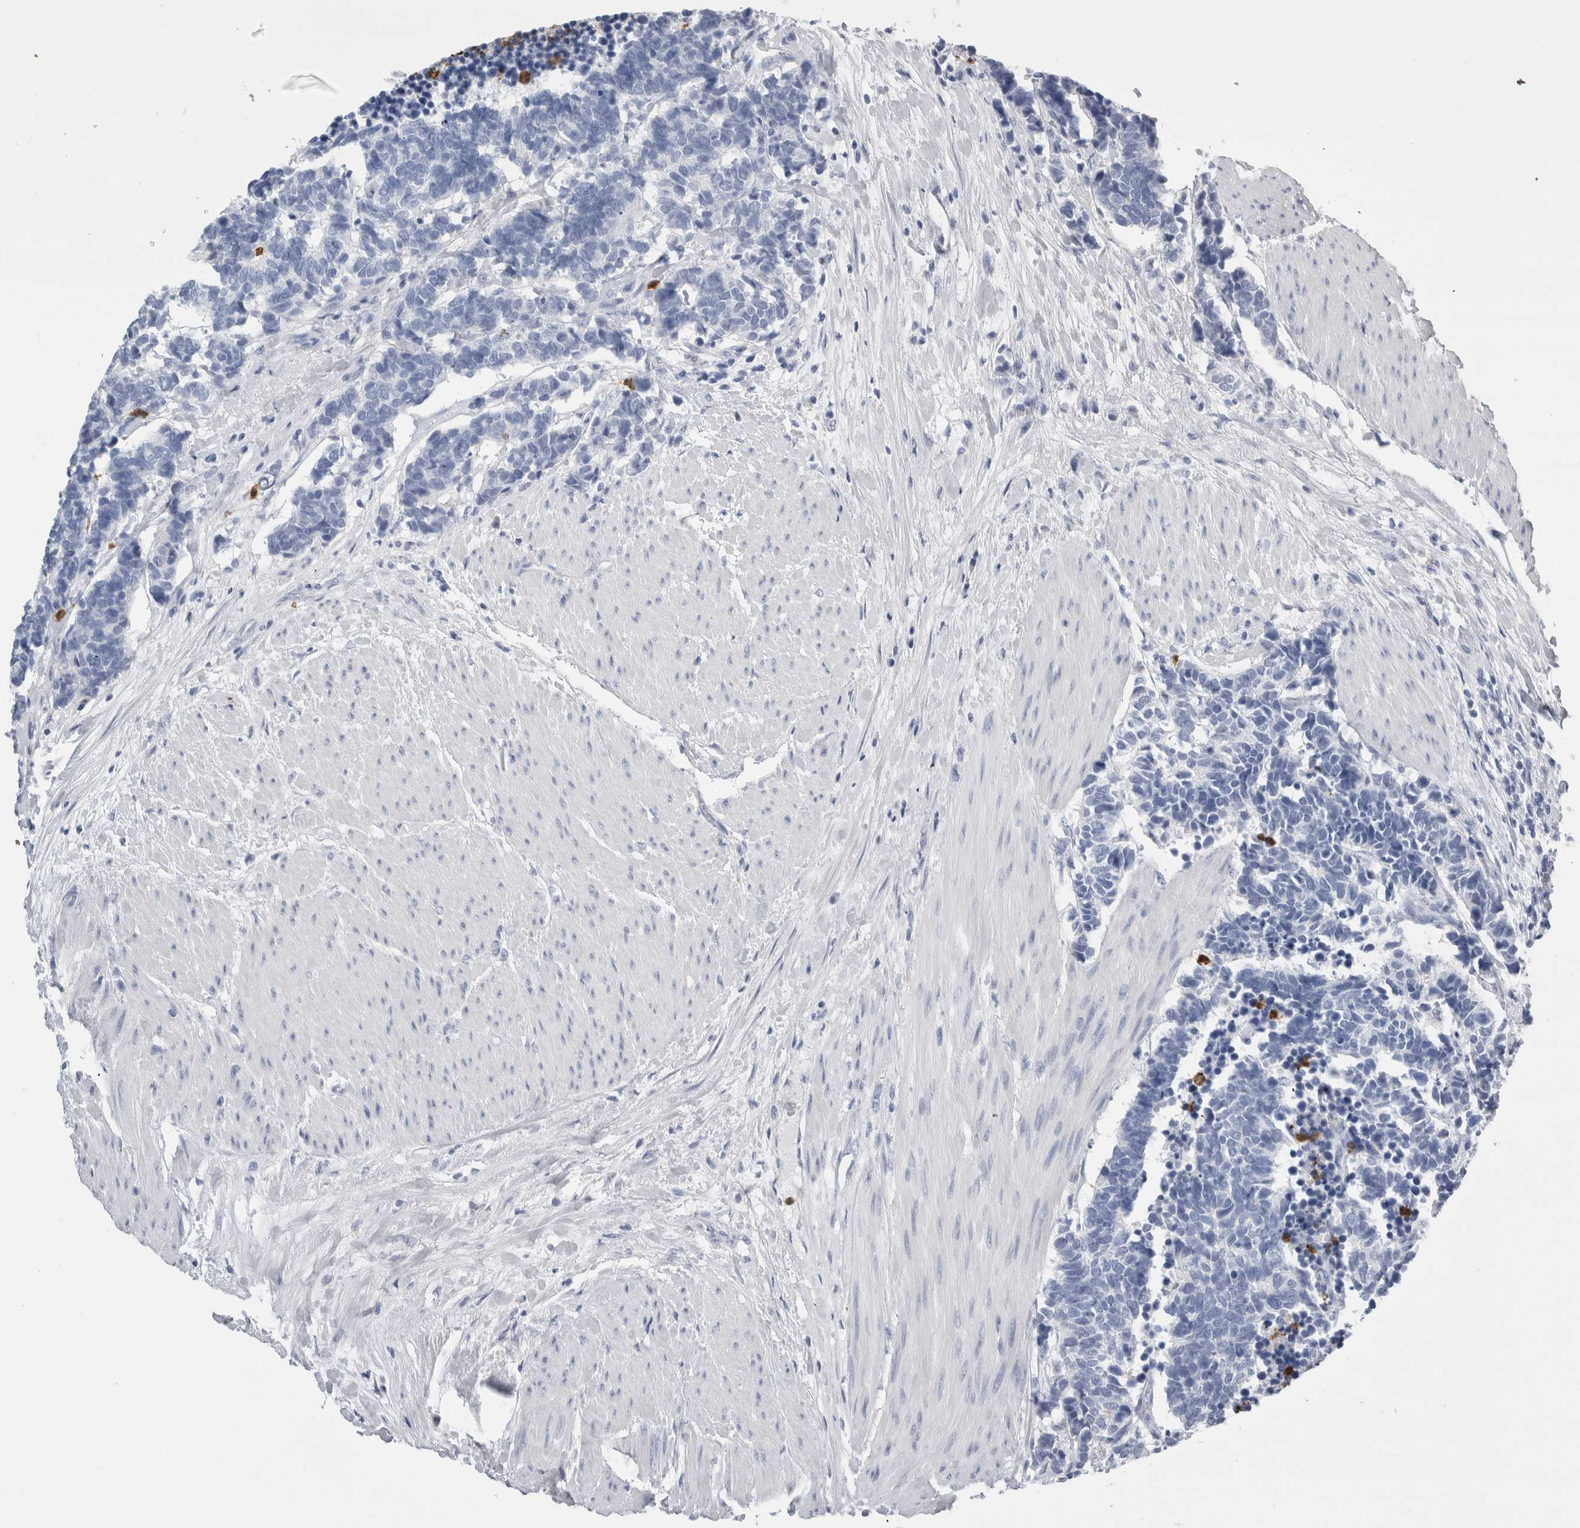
{"staining": {"intensity": "negative", "quantity": "none", "location": "none"}, "tissue": "carcinoid", "cell_type": "Tumor cells", "image_type": "cancer", "snomed": [{"axis": "morphology", "description": "Carcinoma, NOS"}, {"axis": "morphology", "description": "Carcinoid, malignant, NOS"}, {"axis": "topography", "description": "Urinary bladder"}], "caption": "DAB immunohistochemical staining of human carcinoid demonstrates no significant staining in tumor cells.", "gene": "S100A12", "patient": {"sex": "male", "age": 57}}